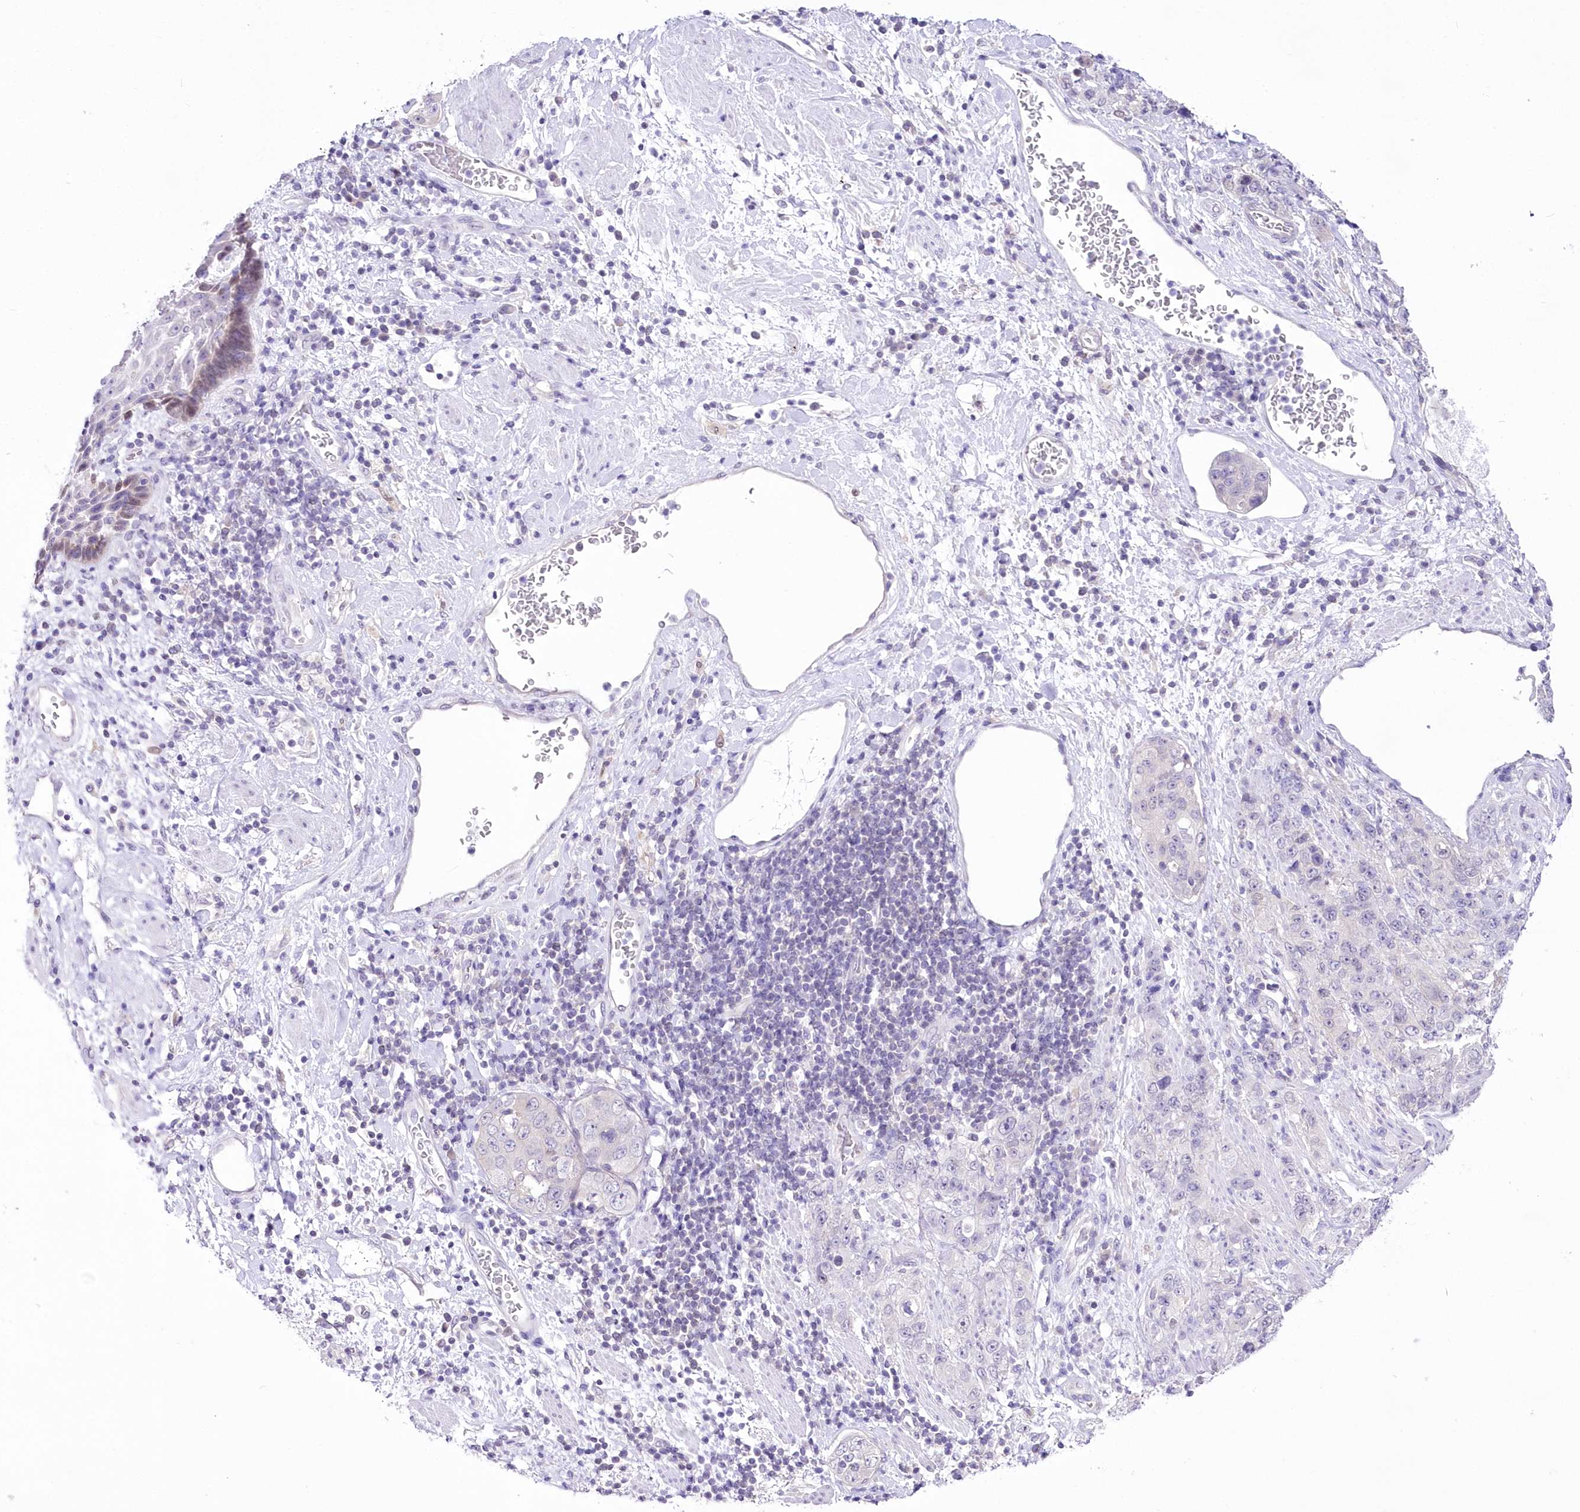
{"staining": {"intensity": "negative", "quantity": "none", "location": "none"}, "tissue": "stomach cancer", "cell_type": "Tumor cells", "image_type": "cancer", "snomed": [{"axis": "morphology", "description": "Adenocarcinoma, NOS"}, {"axis": "topography", "description": "Stomach"}], "caption": "Immunohistochemistry (IHC) of stomach cancer exhibits no expression in tumor cells. (Brightfield microscopy of DAB (3,3'-diaminobenzidine) IHC at high magnification).", "gene": "UBA6", "patient": {"sex": "male", "age": 48}}